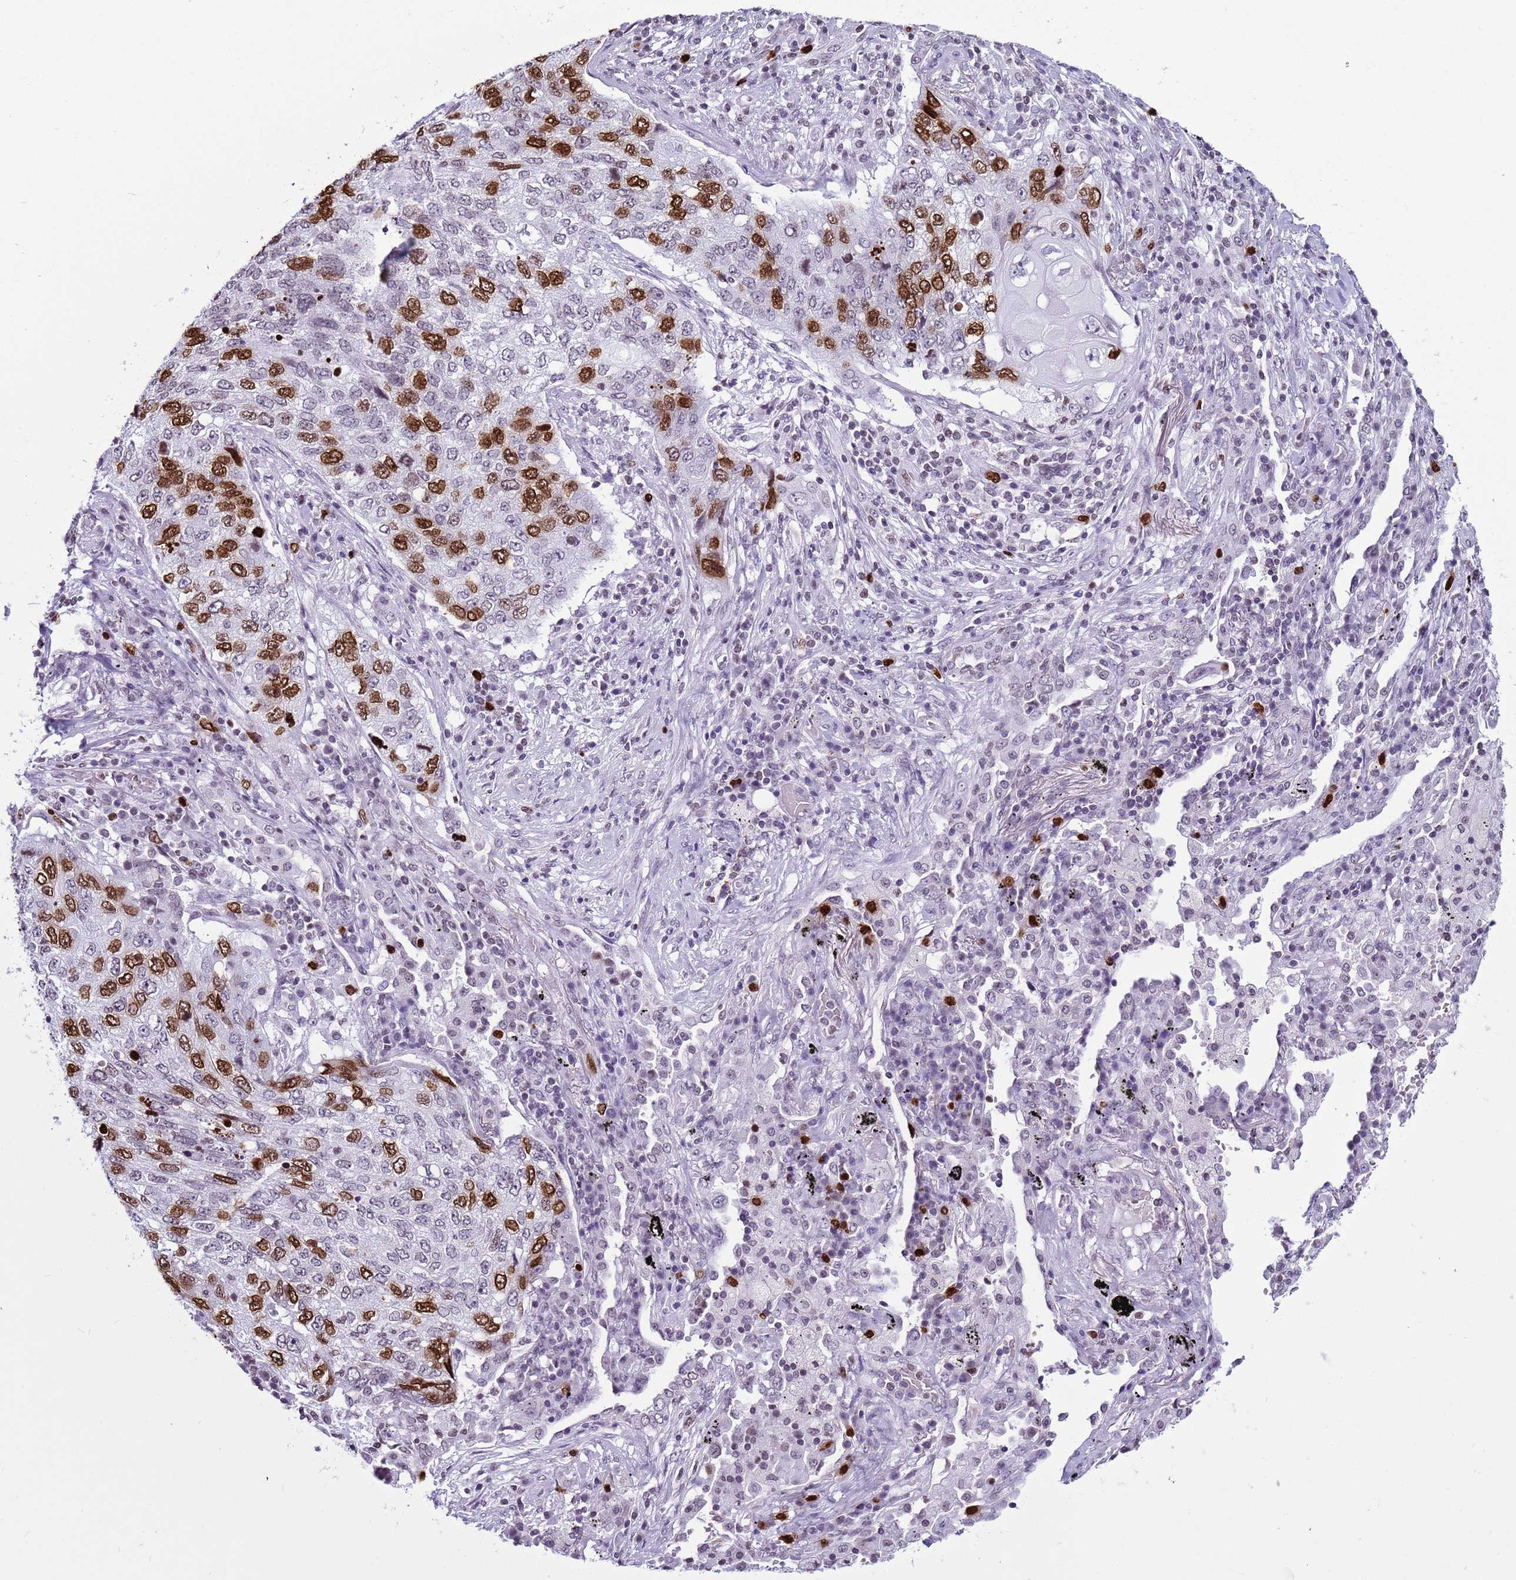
{"staining": {"intensity": "strong", "quantity": "25%-75%", "location": "nuclear"}, "tissue": "lung cancer", "cell_type": "Tumor cells", "image_type": "cancer", "snomed": [{"axis": "morphology", "description": "Squamous cell carcinoma, NOS"}, {"axis": "topography", "description": "Lung"}], "caption": "The micrograph shows immunohistochemical staining of squamous cell carcinoma (lung). There is strong nuclear expression is identified in about 25%-75% of tumor cells.", "gene": "H4C8", "patient": {"sex": "female", "age": 63}}